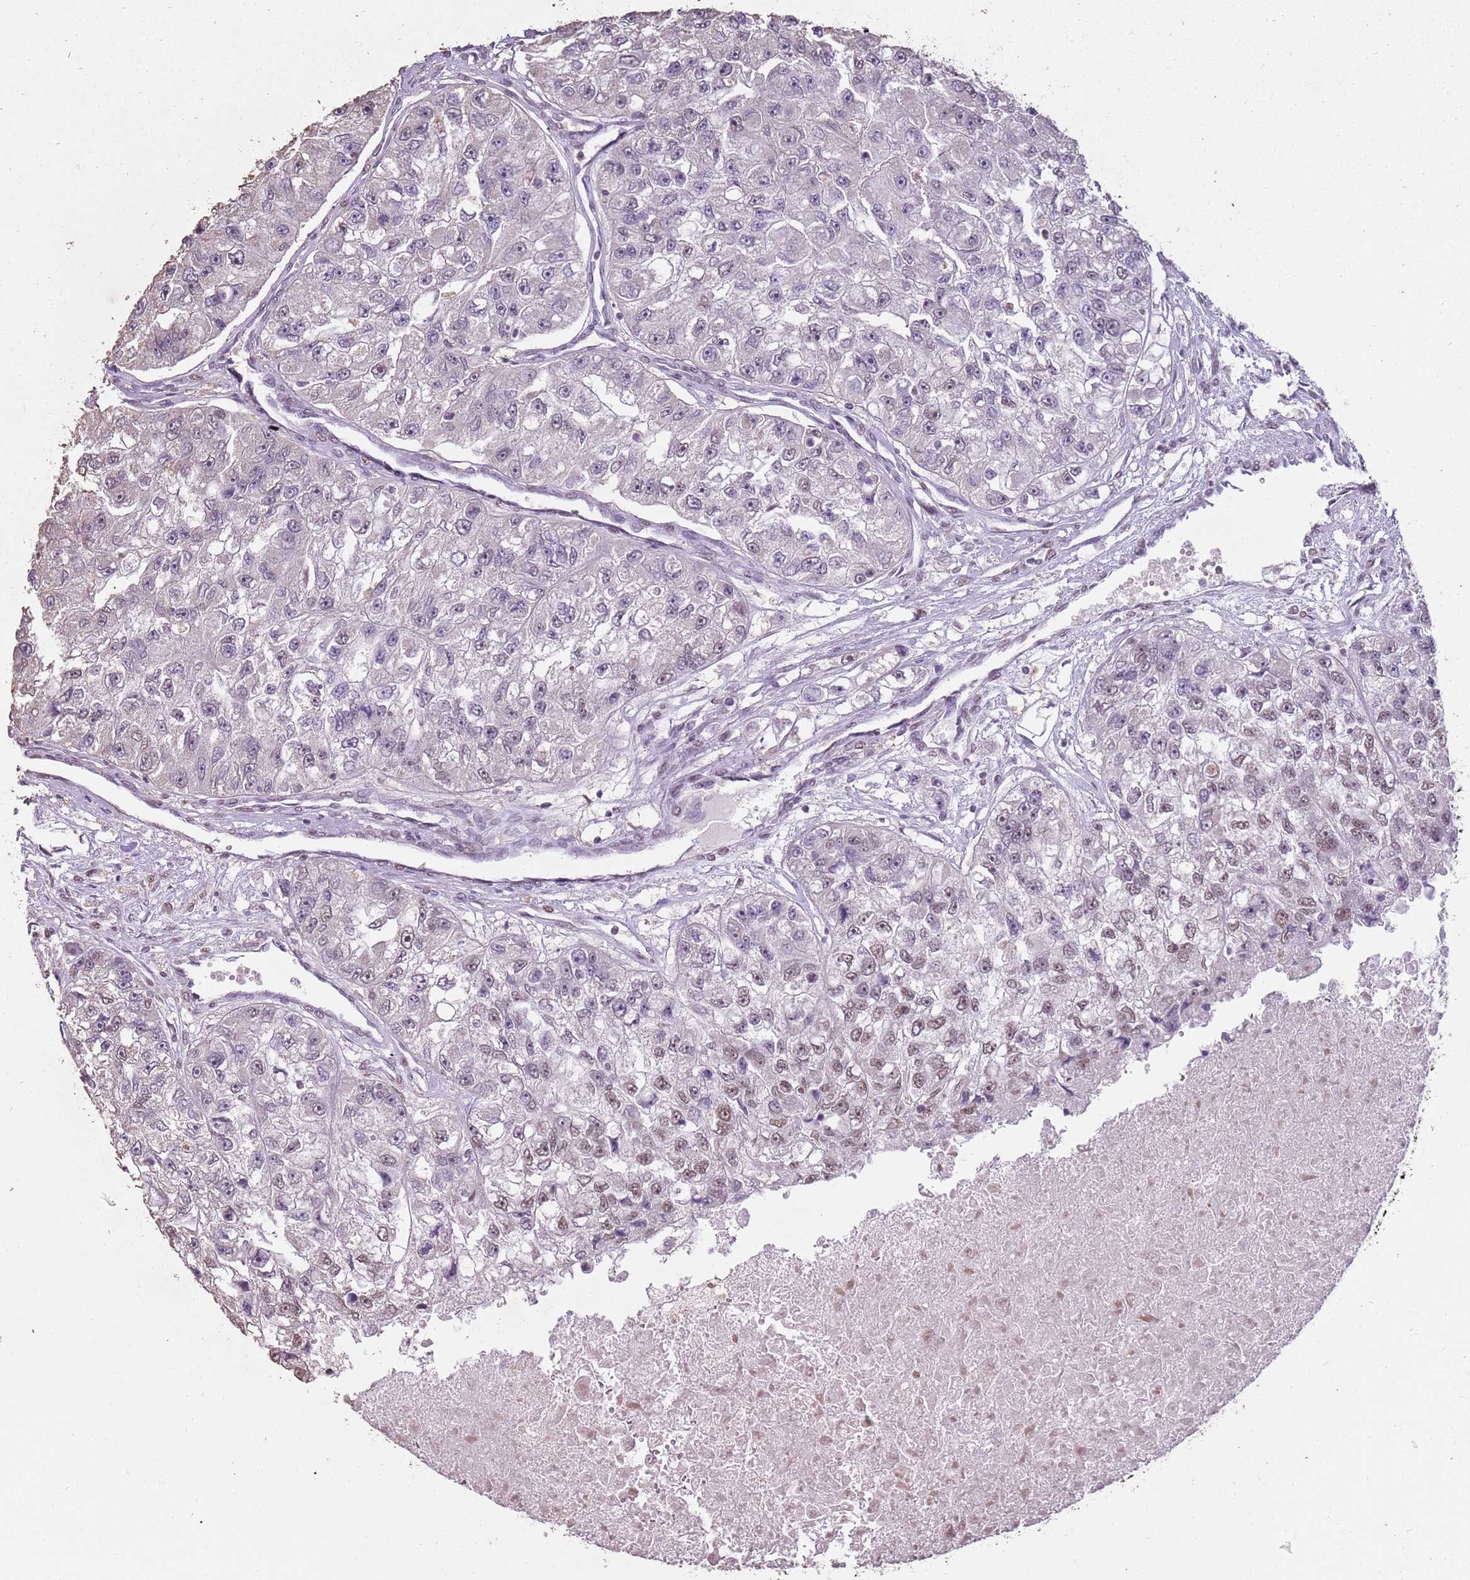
{"staining": {"intensity": "weak", "quantity": "<25%", "location": "nuclear"}, "tissue": "renal cancer", "cell_type": "Tumor cells", "image_type": "cancer", "snomed": [{"axis": "morphology", "description": "Adenocarcinoma, NOS"}, {"axis": "topography", "description": "Kidney"}], "caption": "High magnification brightfield microscopy of renal cancer stained with DAB (brown) and counterstained with hematoxylin (blue): tumor cells show no significant staining. Nuclei are stained in blue.", "gene": "ARL14EP", "patient": {"sex": "male", "age": 63}}